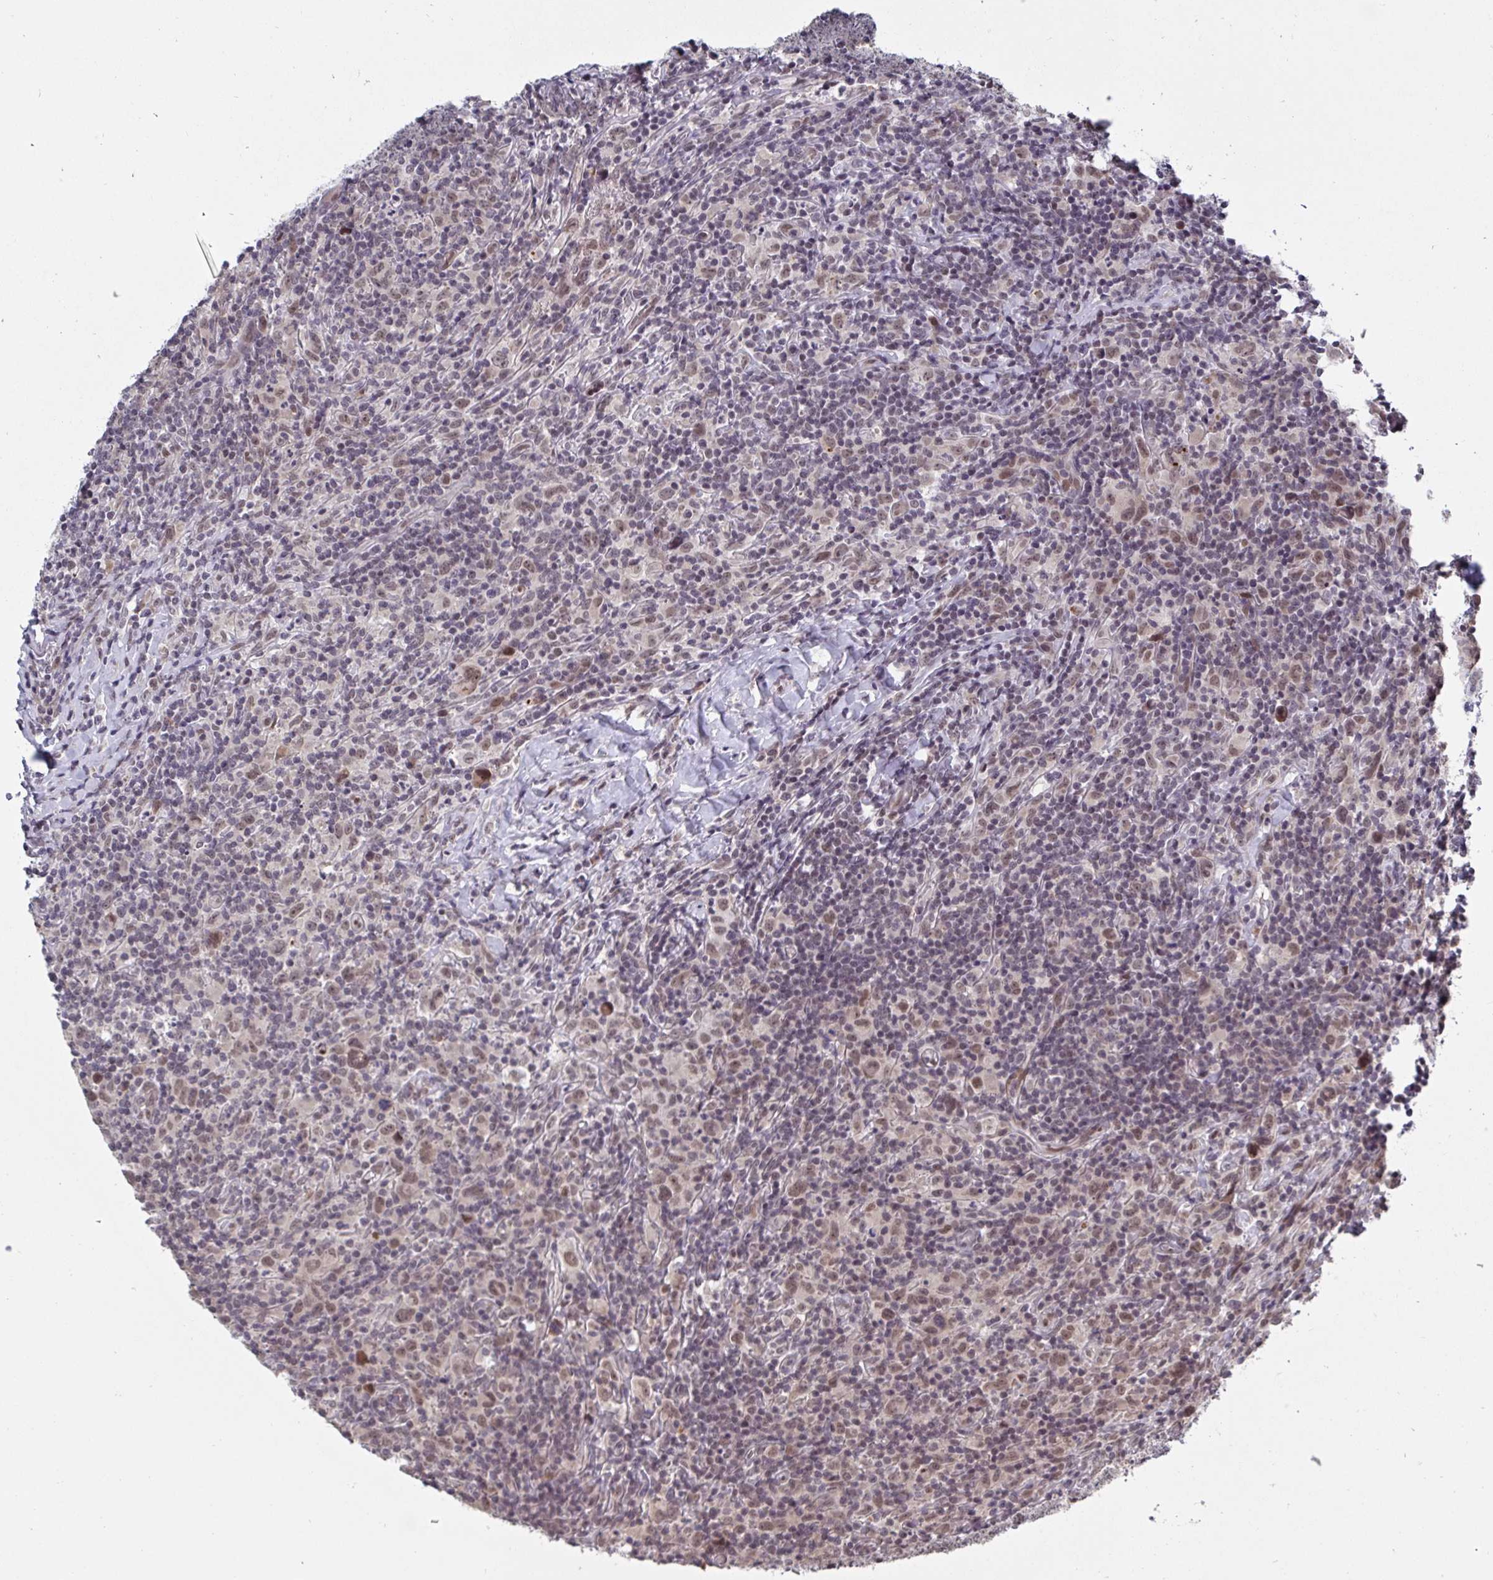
{"staining": {"intensity": "moderate", "quantity": ">75%", "location": "nuclear"}, "tissue": "lymphoma", "cell_type": "Tumor cells", "image_type": "cancer", "snomed": [{"axis": "morphology", "description": "Hodgkin's disease, NOS"}, {"axis": "topography", "description": "Lymph node"}], "caption": "Lymphoma stained with DAB (3,3'-diaminobenzidine) IHC exhibits medium levels of moderate nuclear staining in about >75% of tumor cells. The staining was performed using DAB, with brown indicating positive protein expression. Nuclei are stained blue with hematoxylin.", "gene": "JMJD1C", "patient": {"sex": "female", "age": 18}}